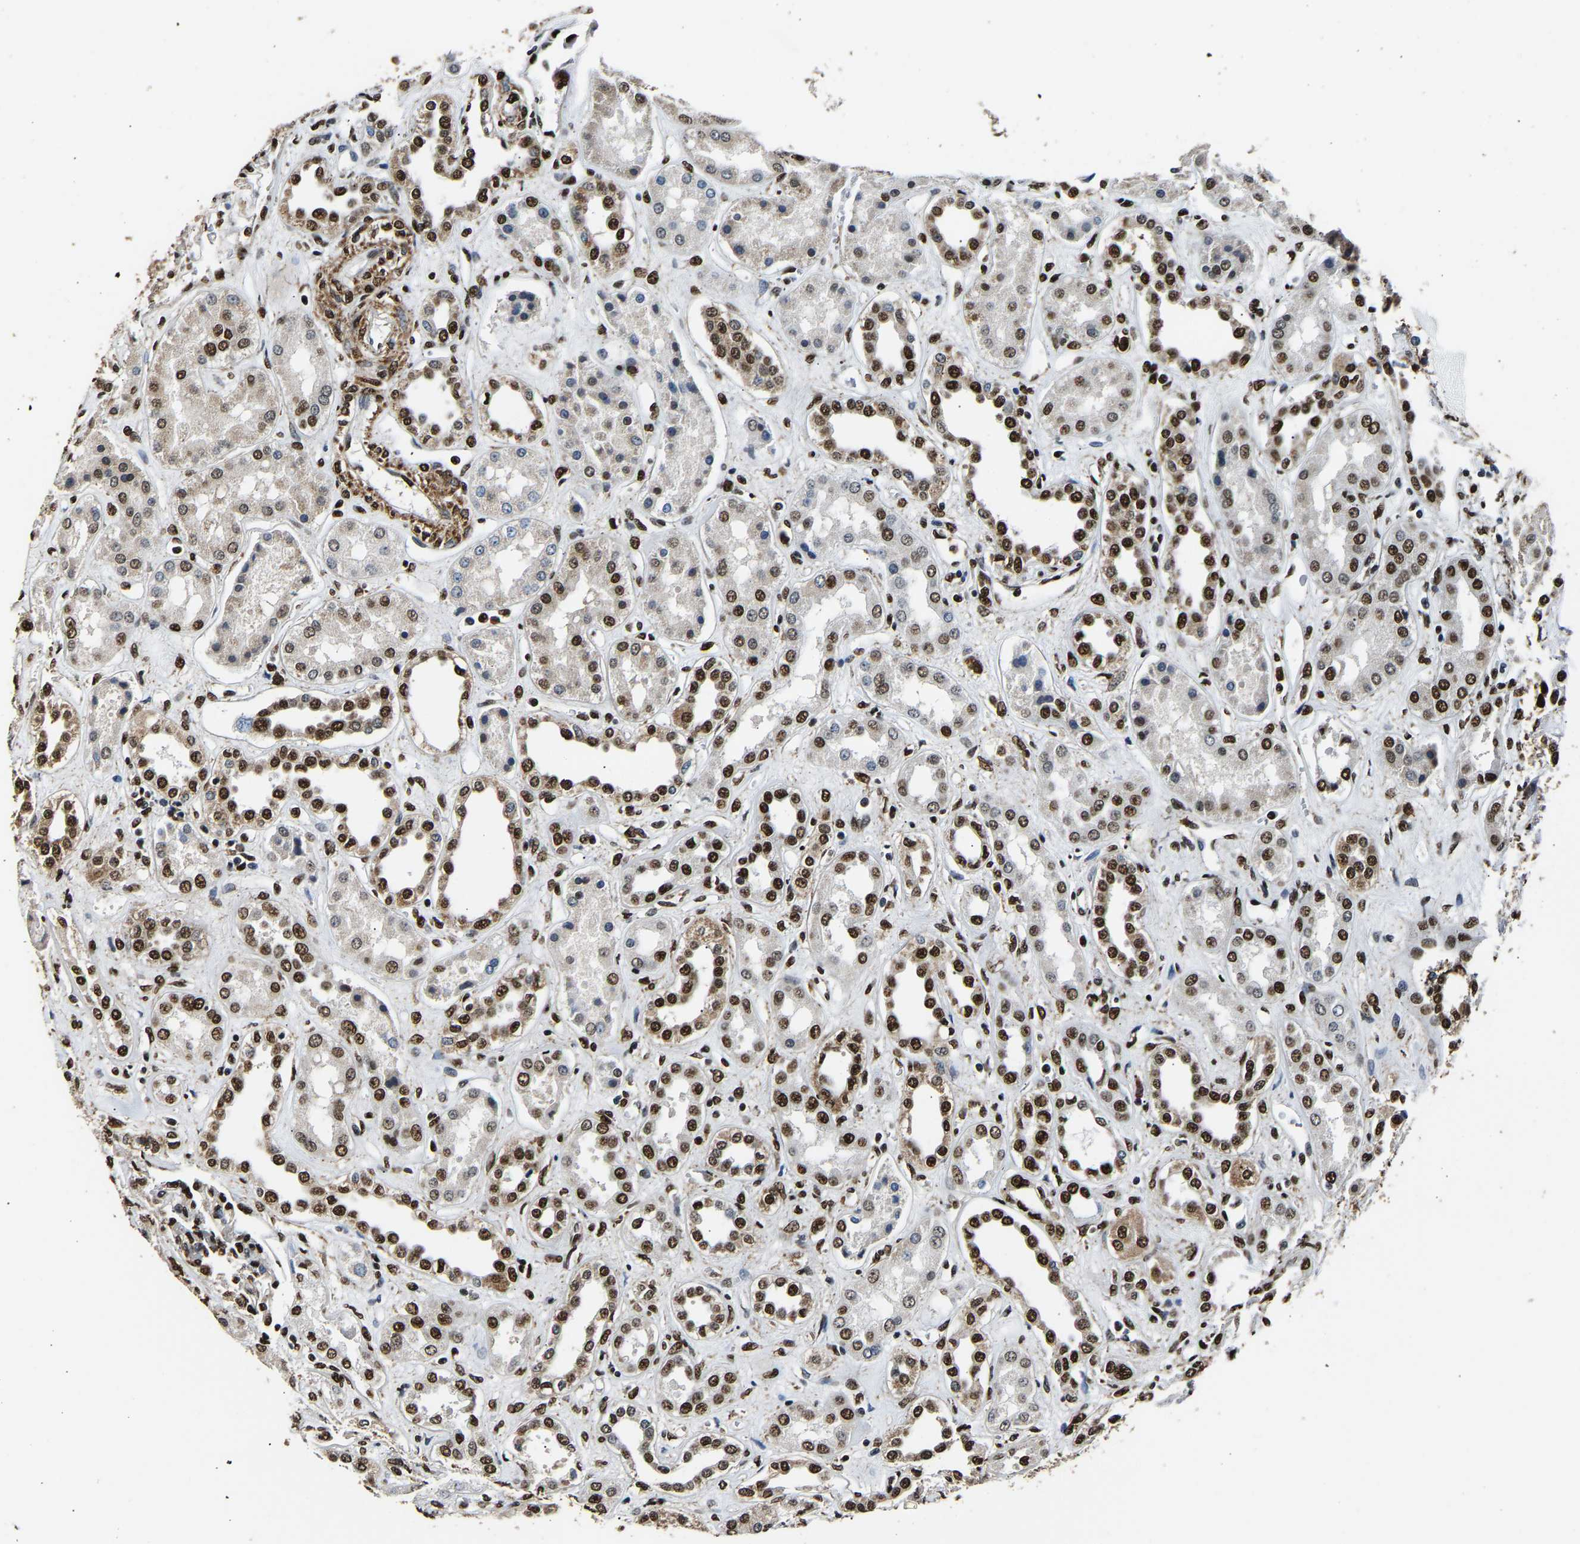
{"staining": {"intensity": "strong", "quantity": ">75%", "location": "nuclear"}, "tissue": "kidney", "cell_type": "Cells in glomeruli", "image_type": "normal", "snomed": [{"axis": "morphology", "description": "Normal tissue, NOS"}, {"axis": "topography", "description": "Kidney"}], "caption": "This photomicrograph reveals immunohistochemistry staining of benign kidney, with high strong nuclear expression in approximately >75% of cells in glomeruli.", "gene": "SAFB", "patient": {"sex": "male", "age": 59}}